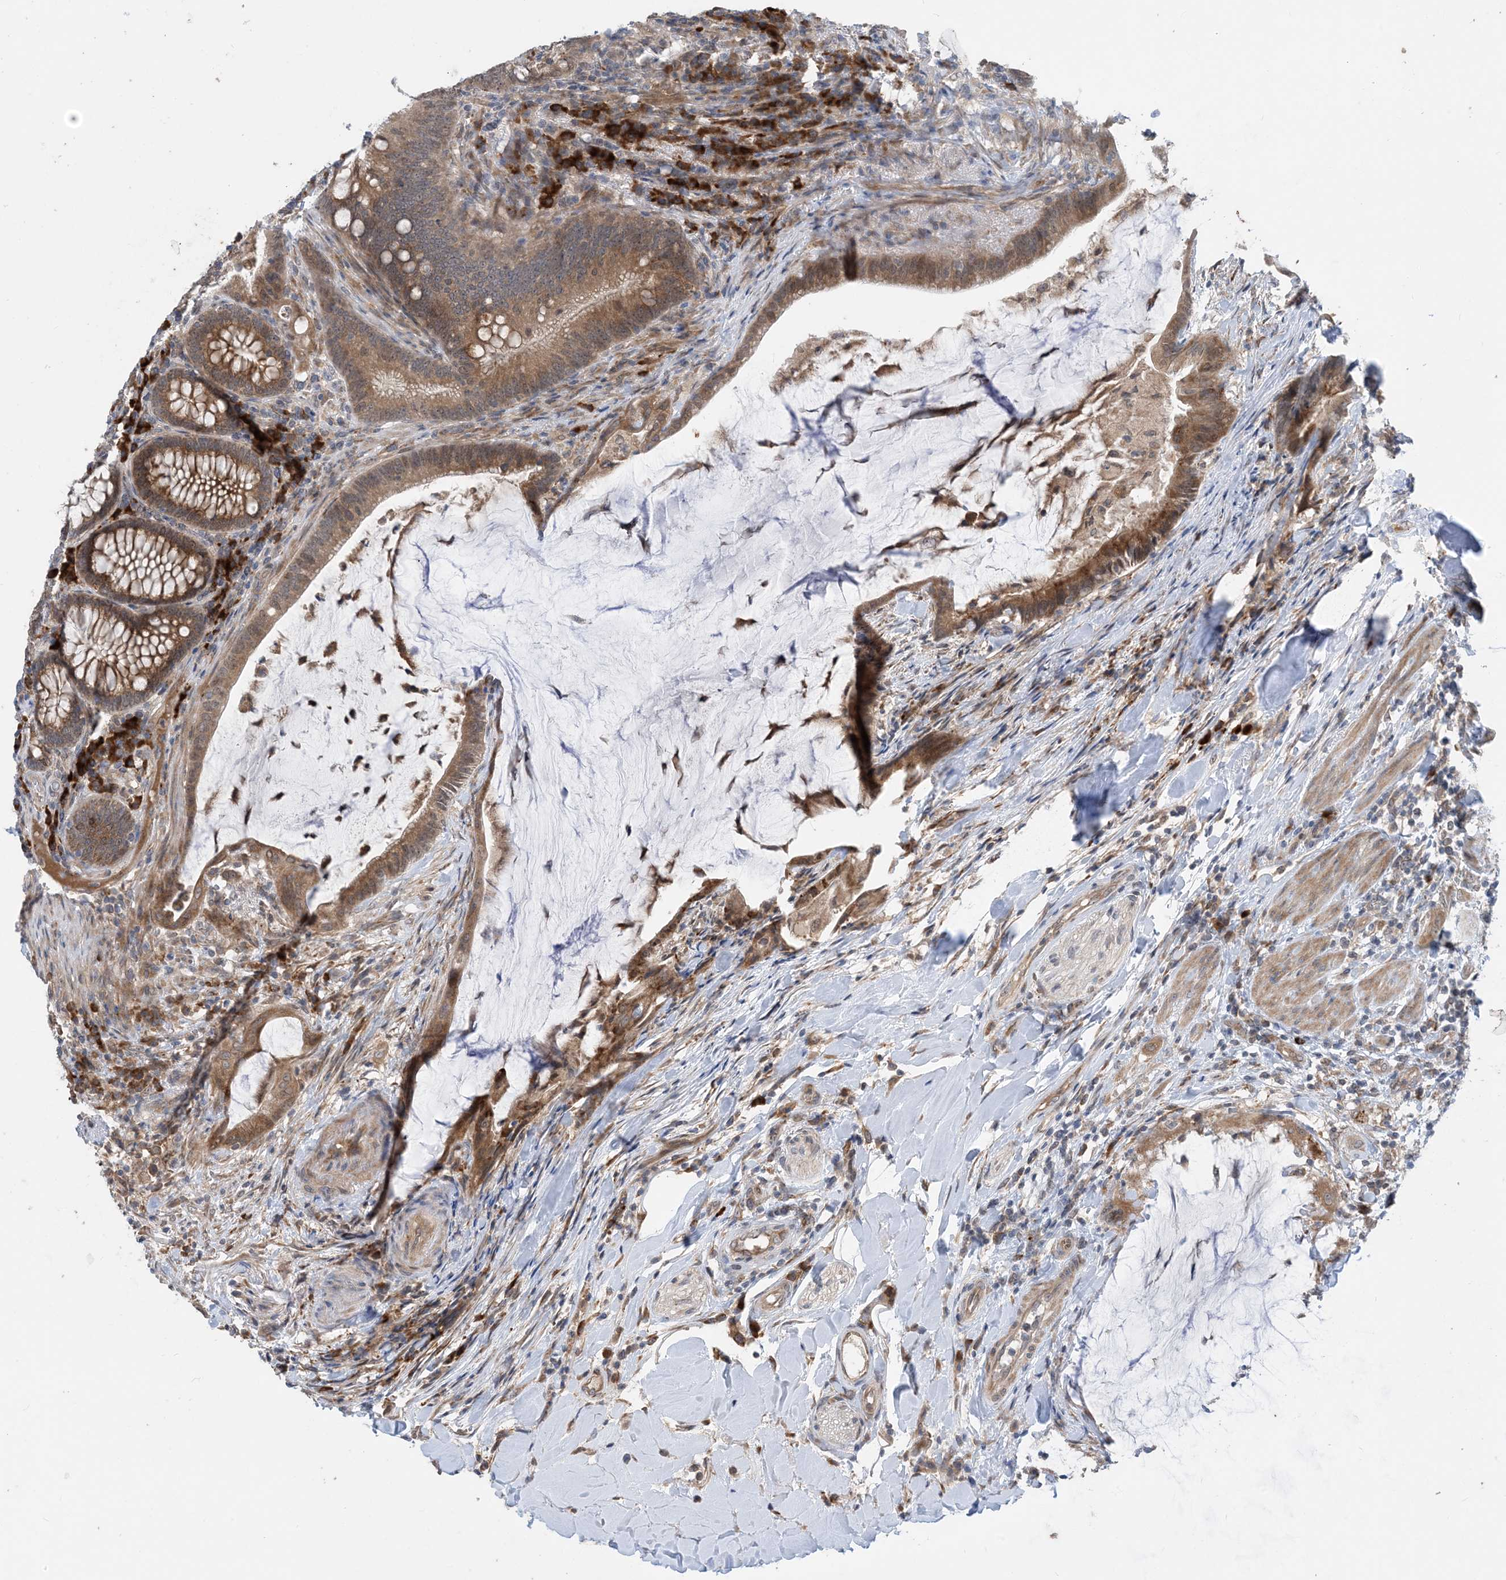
{"staining": {"intensity": "moderate", "quantity": ">75%", "location": "cytoplasmic/membranous"}, "tissue": "colorectal cancer", "cell_type": "Tumor cells", "image_type": "cancer", "snomed": [{"axis": "morphology", "description": "Adenocarcinoma, NOS"}, {"axis": "topography", "description": "Colon"}], "caption": "Immunohistochemical staining of colorectal cancer reveals medium levels of moderate cytoplasmic/membranous staining in approximately >75% of tumor cells. (IHC, brightfield microscopy, high magnification).", "gene": "PHOSPHO2", "patient": {"sex": "female", "age": 66}}